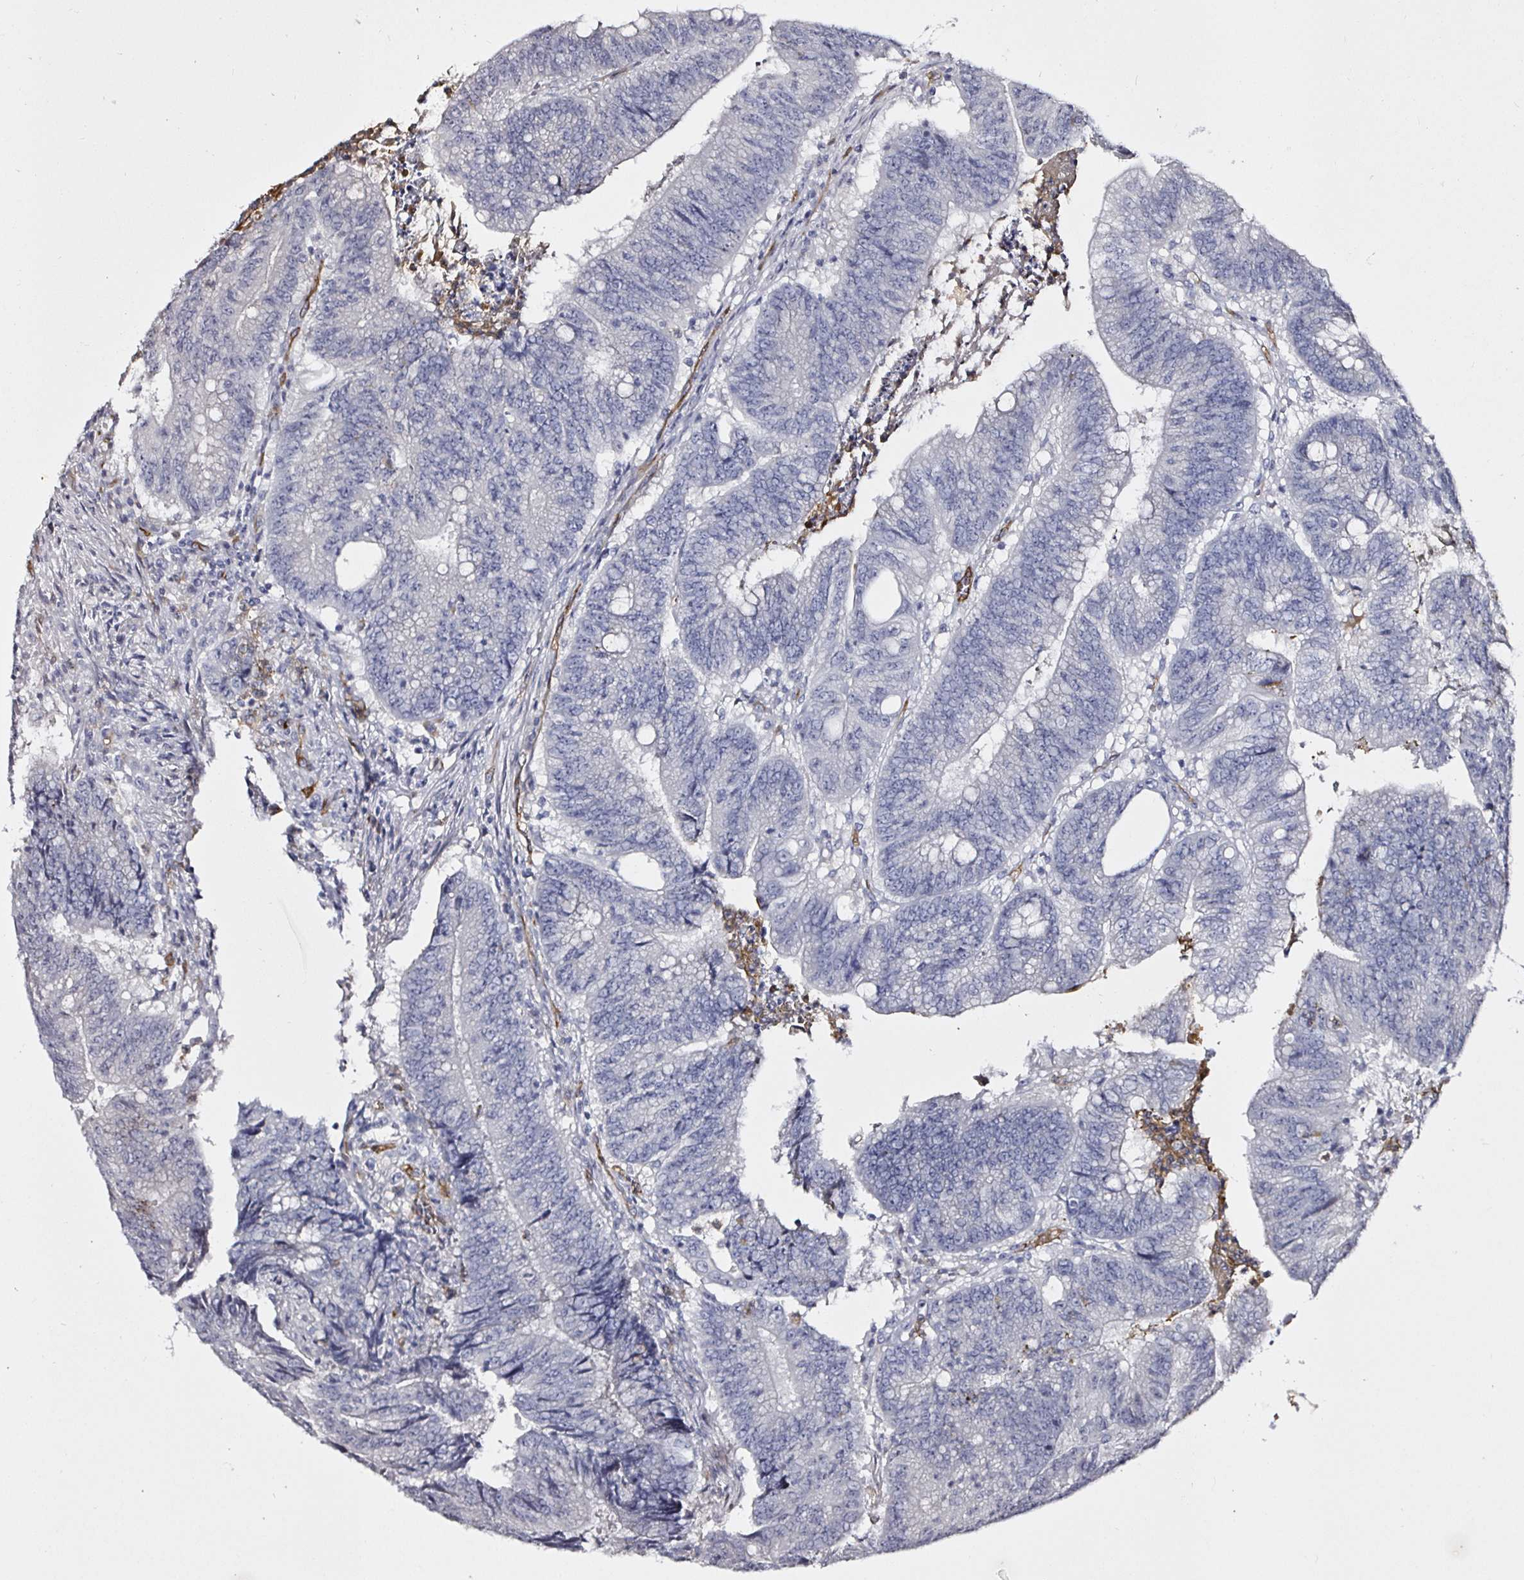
{"staining": {"intensity": "negative", "quantity": "none", "location": "none"}, "tissue": "colorectal cancer", "cell_type": "Tumor cells", "image_type": "cancer", "snomed": [{"axis": "morphology", "description": "Adenocarcinoma, NOS"}, {"axis": "topography", "description": "Colon"}], "caption": "Immunohistochemical staining of human colorectal adenocarcinoma displays no significant staining in tumor cells.", "gene": "ACSBG2", "patient": {"sex": "female", "age": 87}}